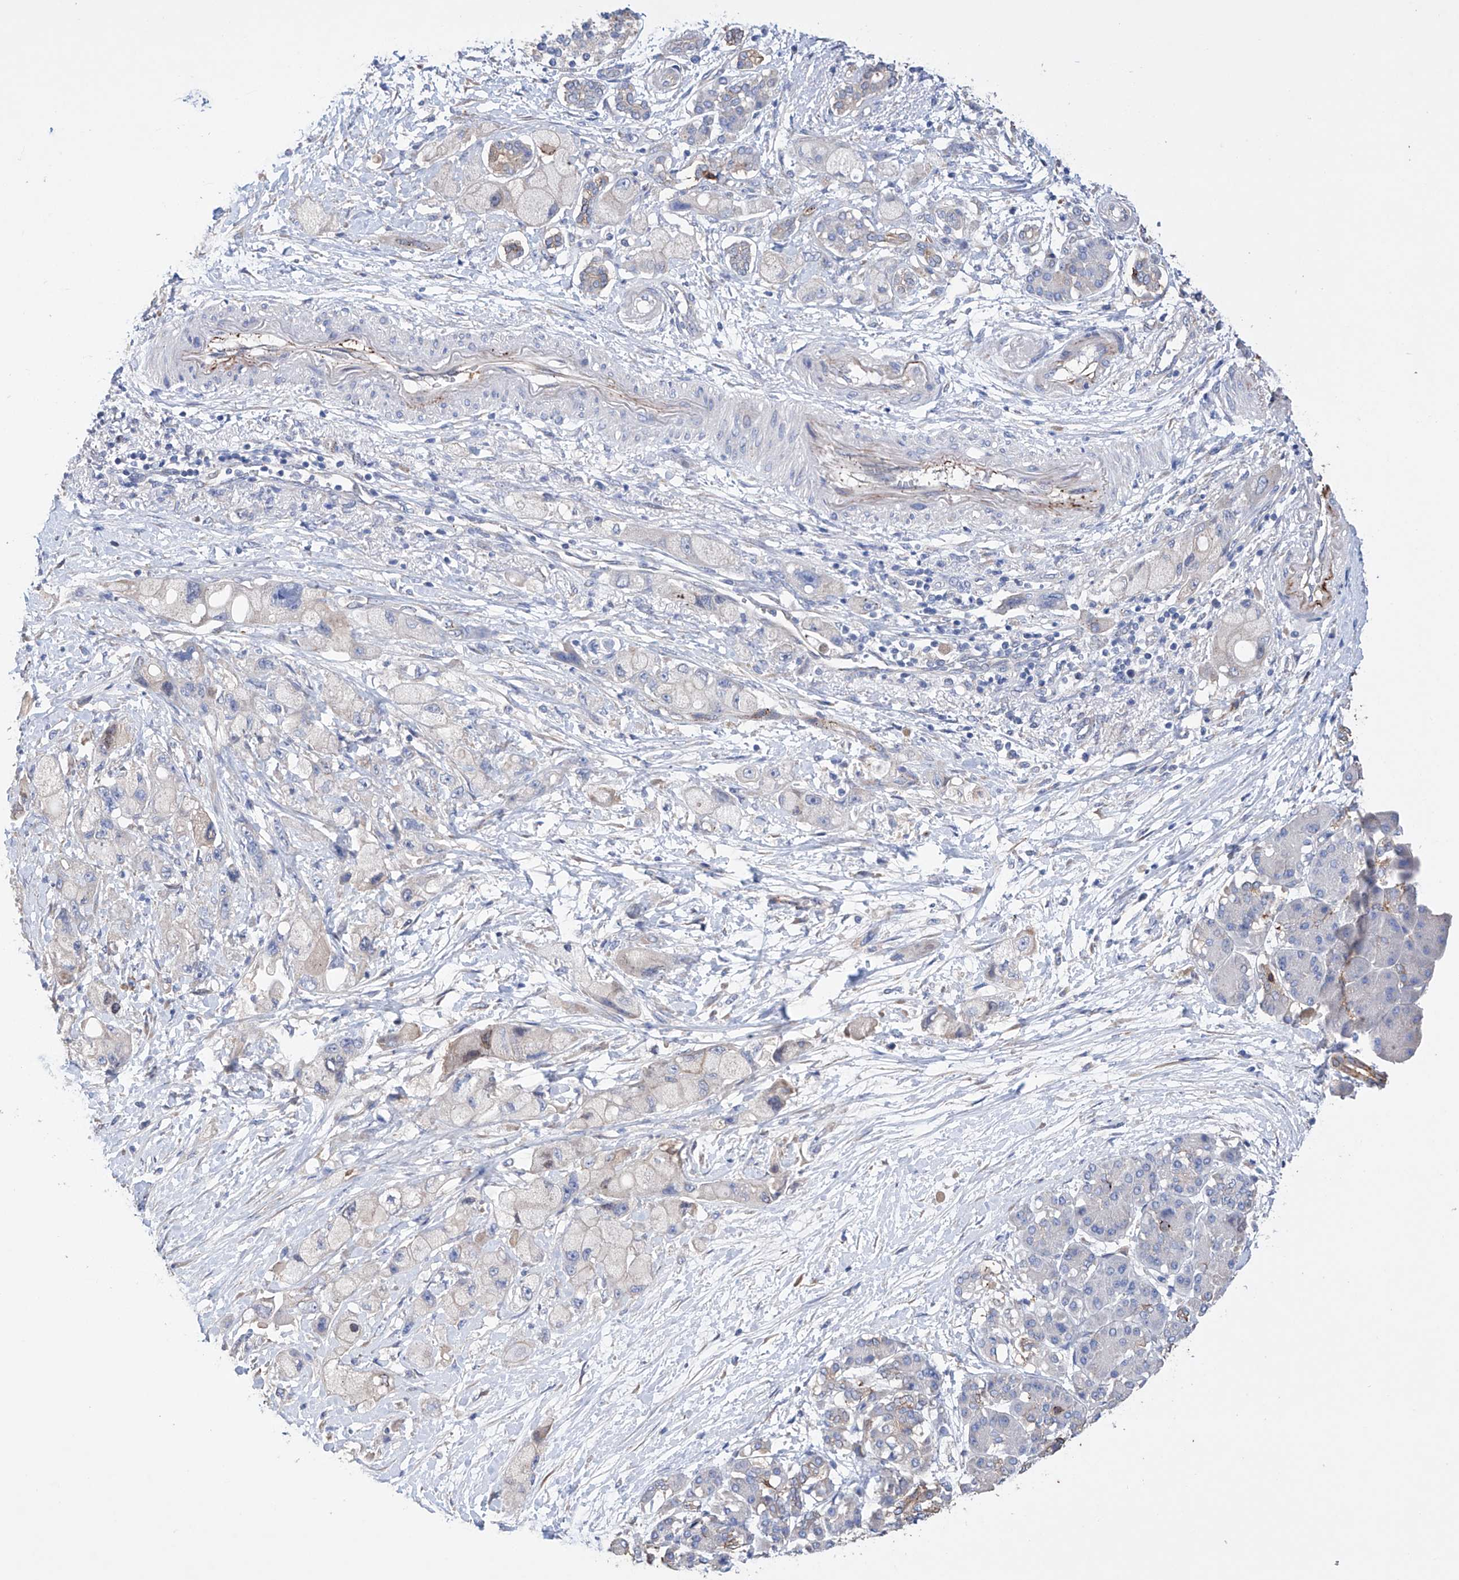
{"staining": {"intensity": "negative", "quantity": "none", "location": "none"}, "tissue": "pancreatic cancer", "cell_type": "Tumor cells", "image_type": "cancer", "snomed": [{"axis": "morphology", "description": "Normal tissue, NOS"}, {"axis": "morphology", "description": "Adenocarcinoma, NOS"}, {"axis": "topography", "description": "Pancreas"}], "caption": "Tumor cells show no significant expression in pancreatic cancer.", "gene": "AFG1L", "patient": {"sex": "female", "age": 68}}